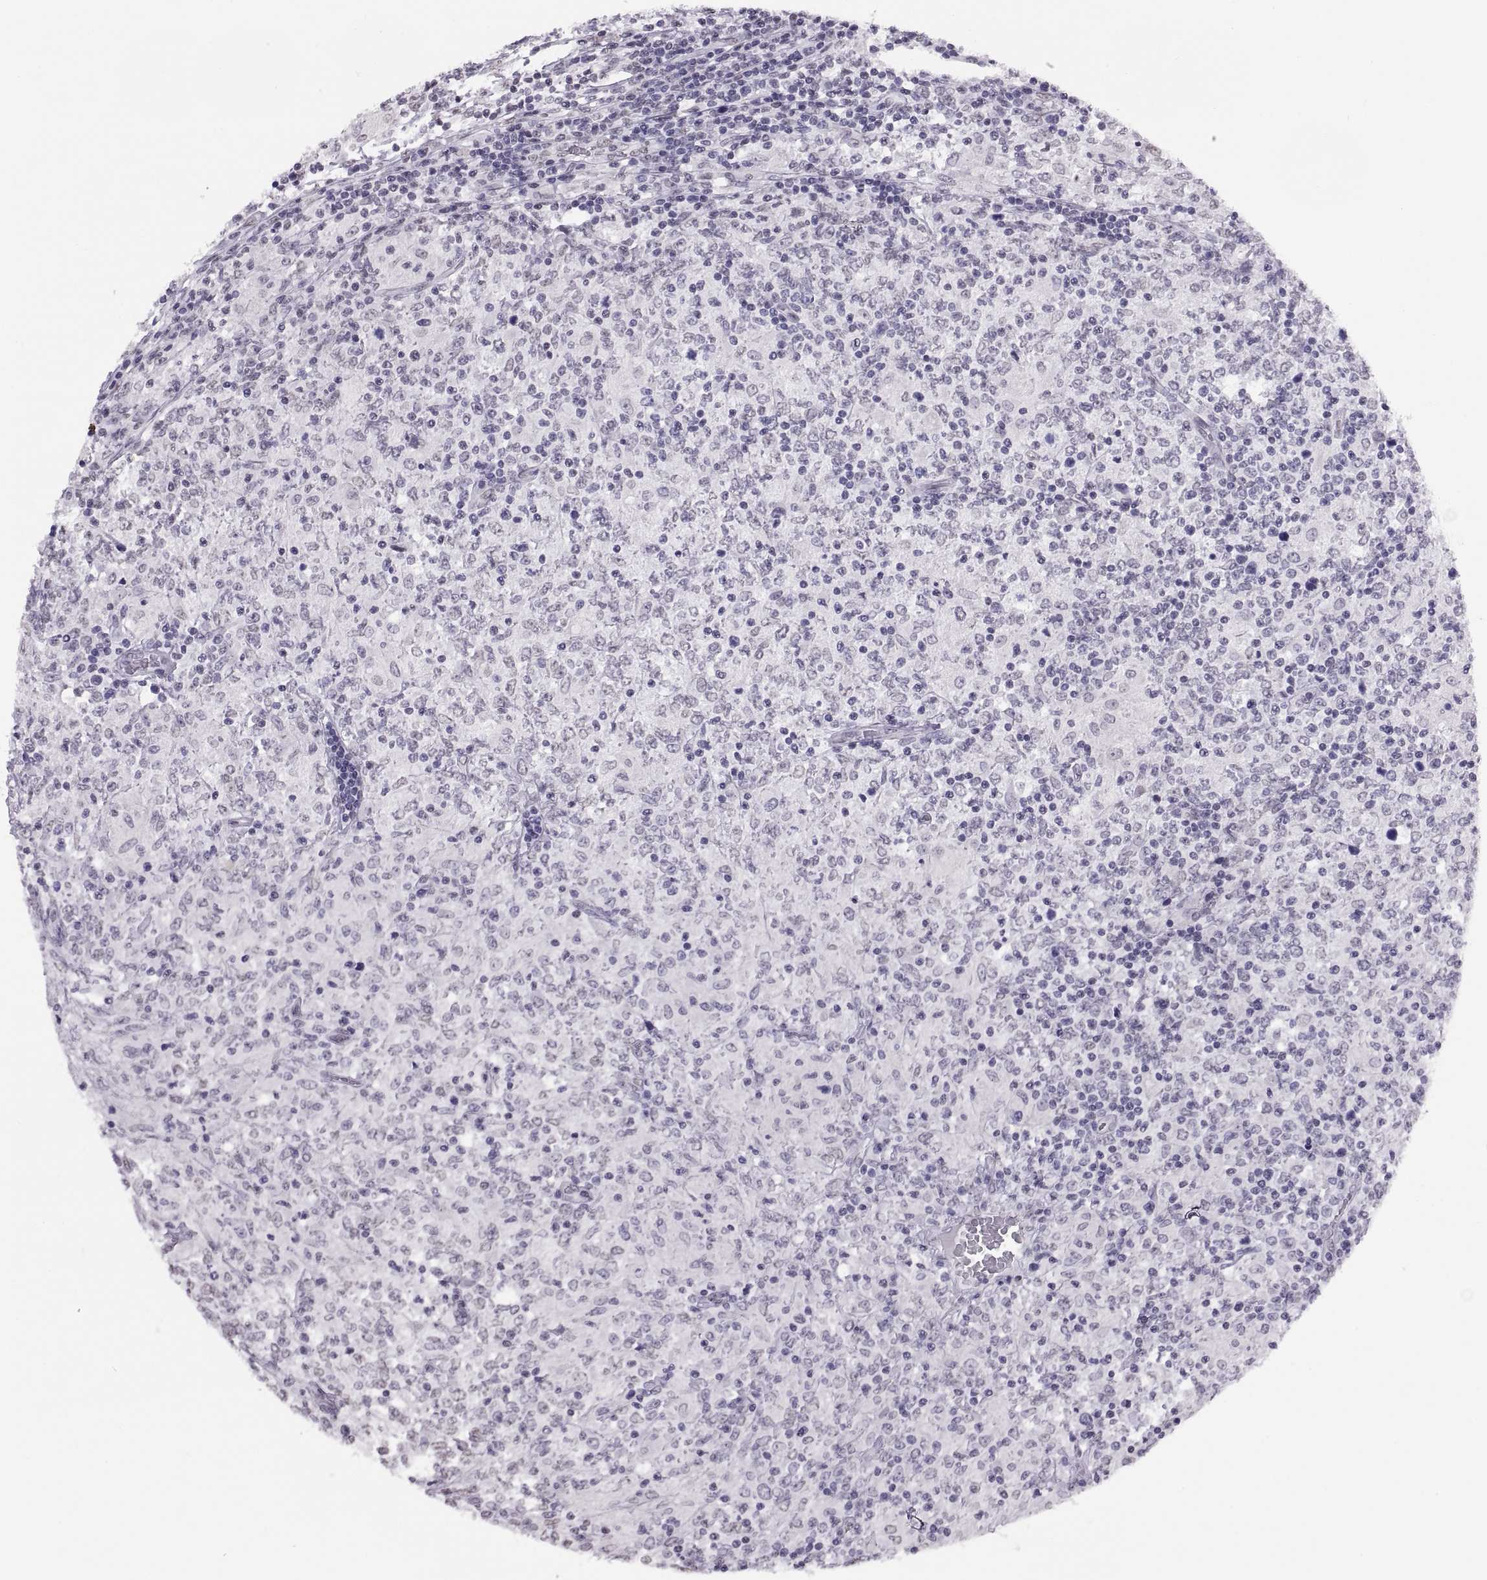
{"staining": {"intensity": "negative", "quantity": "none", "location": "none"}, "tissue": "lymphoma", "cell_type": "Tumor cells", "image_type": "cancer", "snomed": [{"axis": "morphology", "description": "Malignant lymphoma, non-Hodgkin's type, High grade"}, {"axis": "topography", "description": "Lymph node"}], "caption": "The histopathology image exhibits no staining of tumor cells in lymphoma.", "gene": "CARTPT", "patient": {"sex": "female", "age": 84}}